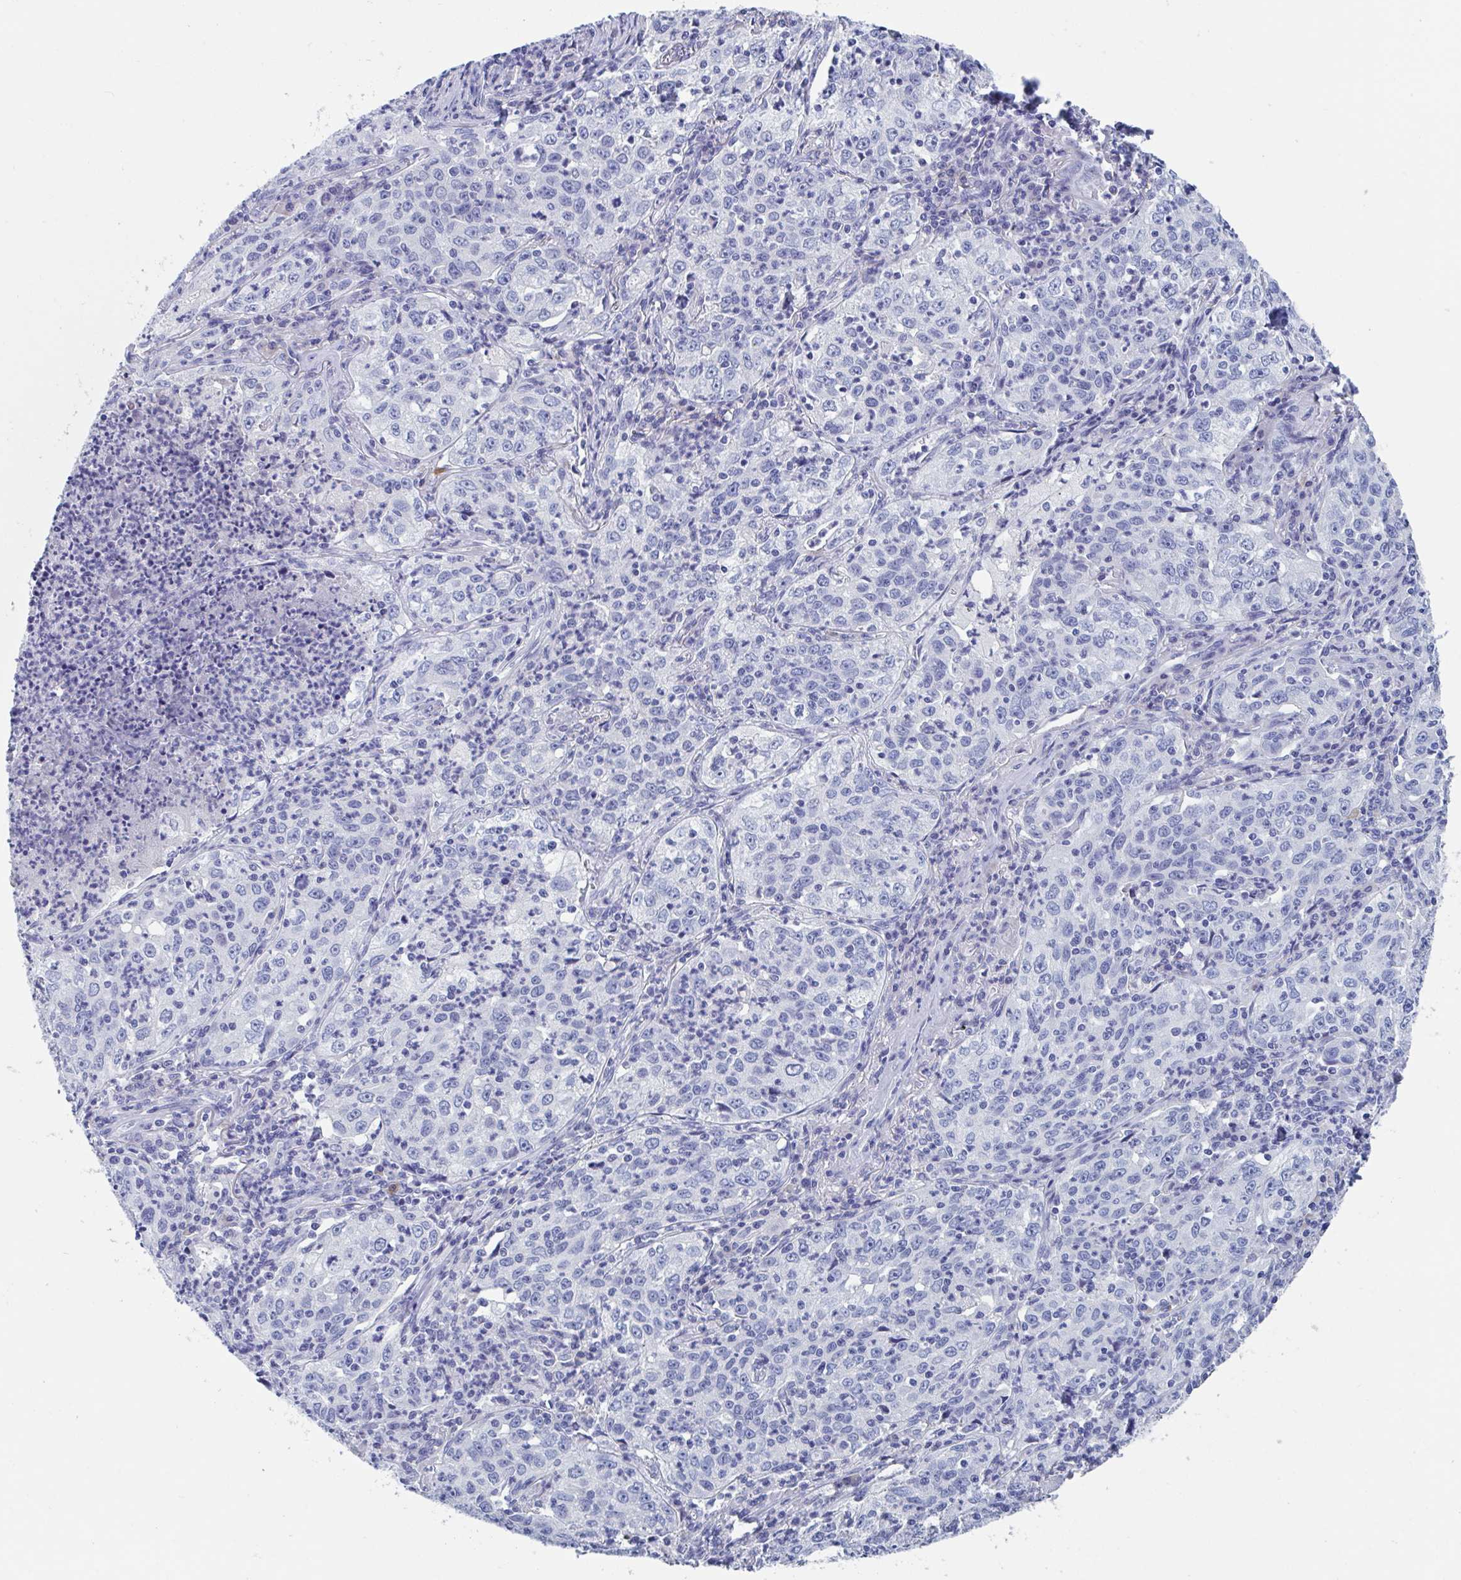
{"staining": {"intensity": "negative", "quantity": "none", "location": "none"}, "tissue": "lung cancer", "cell_type": "Tumor cells", "image_type": "cancer", "snomed": [{"axis": "morphology", "description": "Squamous cell carcinoma, NOS"}, {"axis": "topography", "description": "Lung"}], "caption": "IHC histopathology image of neoplastic tissue: squamous cell carcinoma (lung) stained with DAB demonstrates no significant protein positivity in tumor cells.", "gene": "DPEP3", "patient": {"sex": "male", "age": 71}}